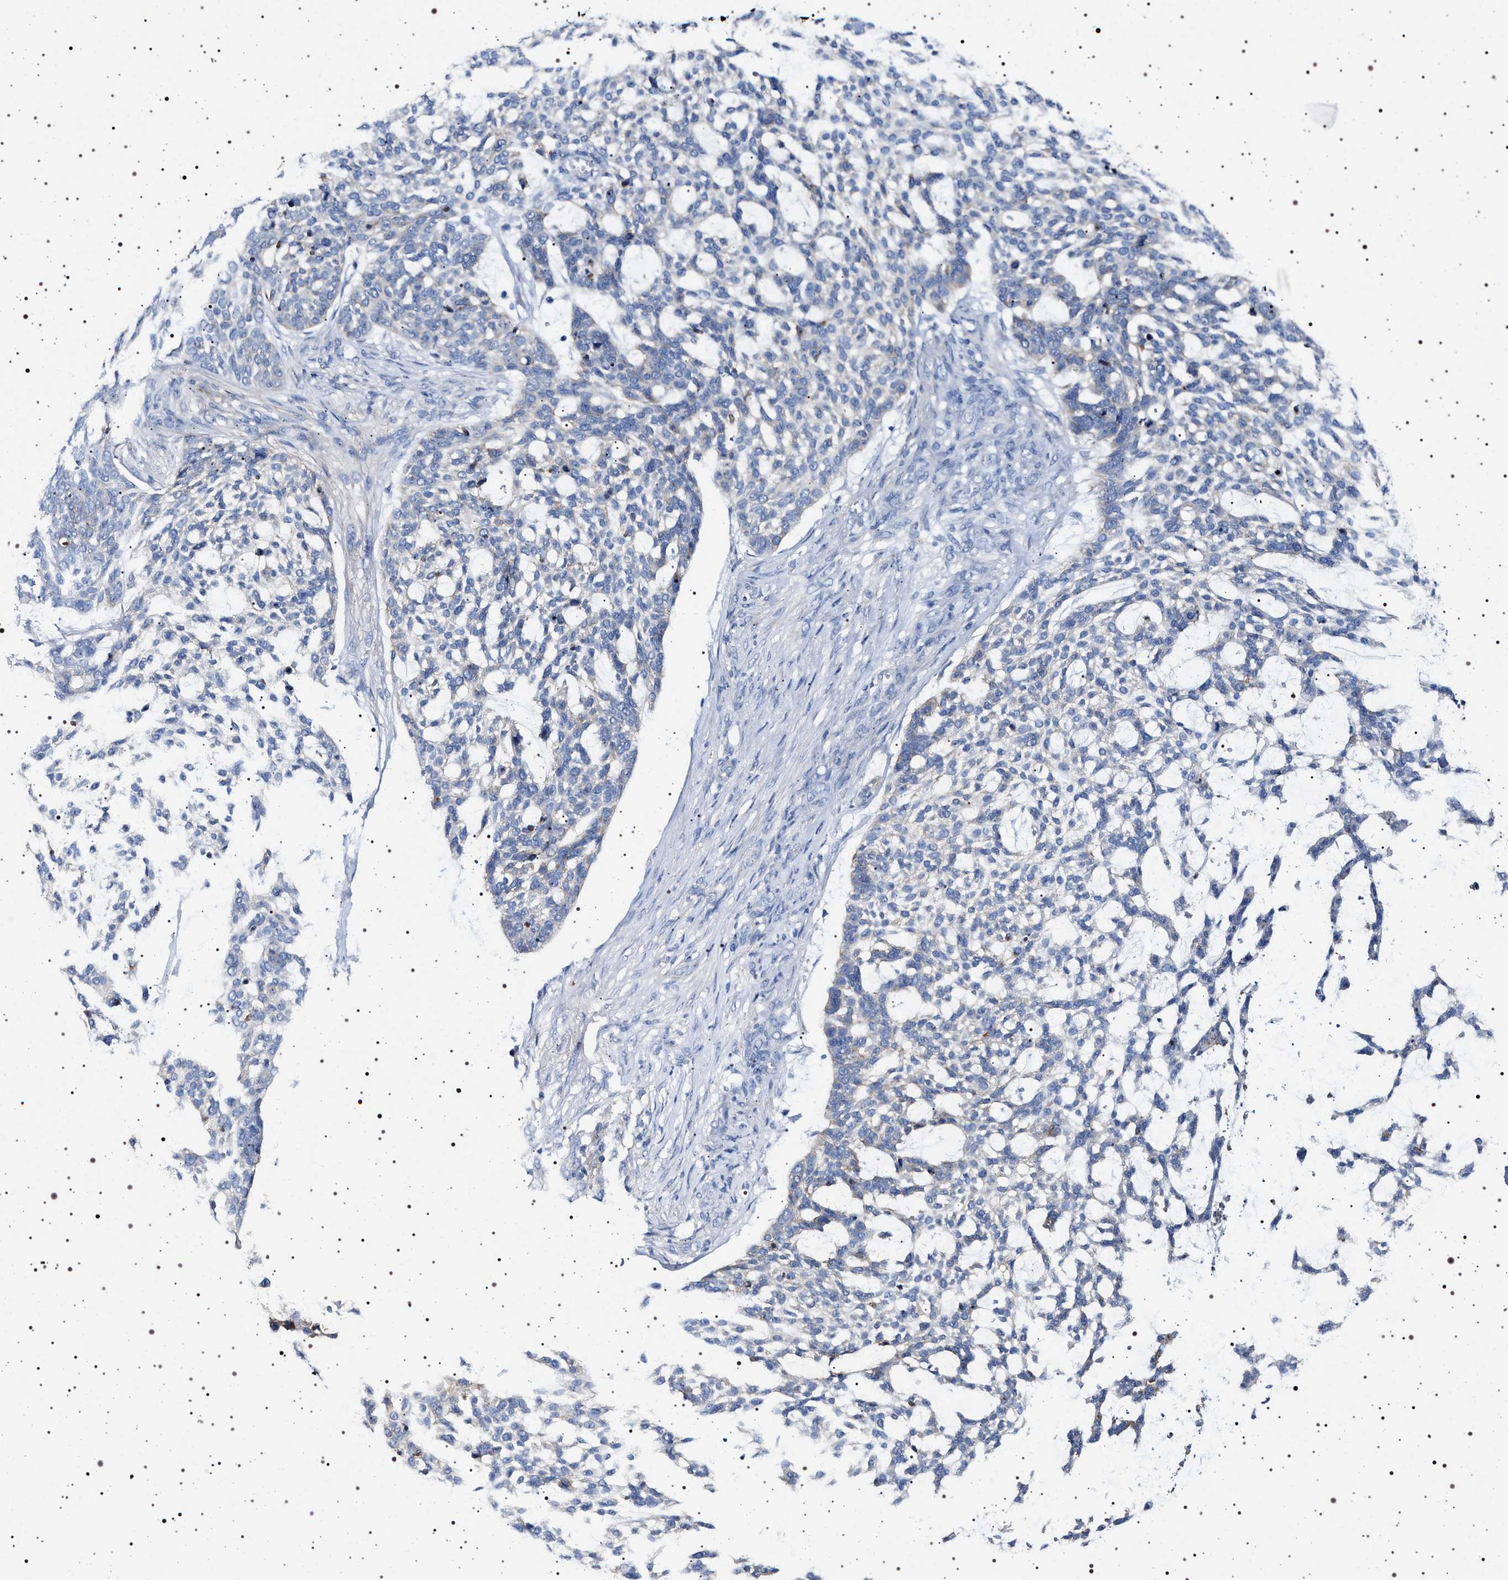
{"staining": {"intensity": "negative", "quantity": "none", "location": "none"}, "tissue": "skin cancer", "cell_type": "Tumor cells", "image_type": "cancer", "snomed": [{"axis": "morphology", "description": "Basal cell carcinoma"}, {"axis": "topography", "description": "Skin"}], "caption": "Protein analysis of basal cell carcinoma (skin) demonstrates no significant positivity in tumor cells.", "gene": "NAALADL2", "patient": {"sex": "female", "age": 64}}